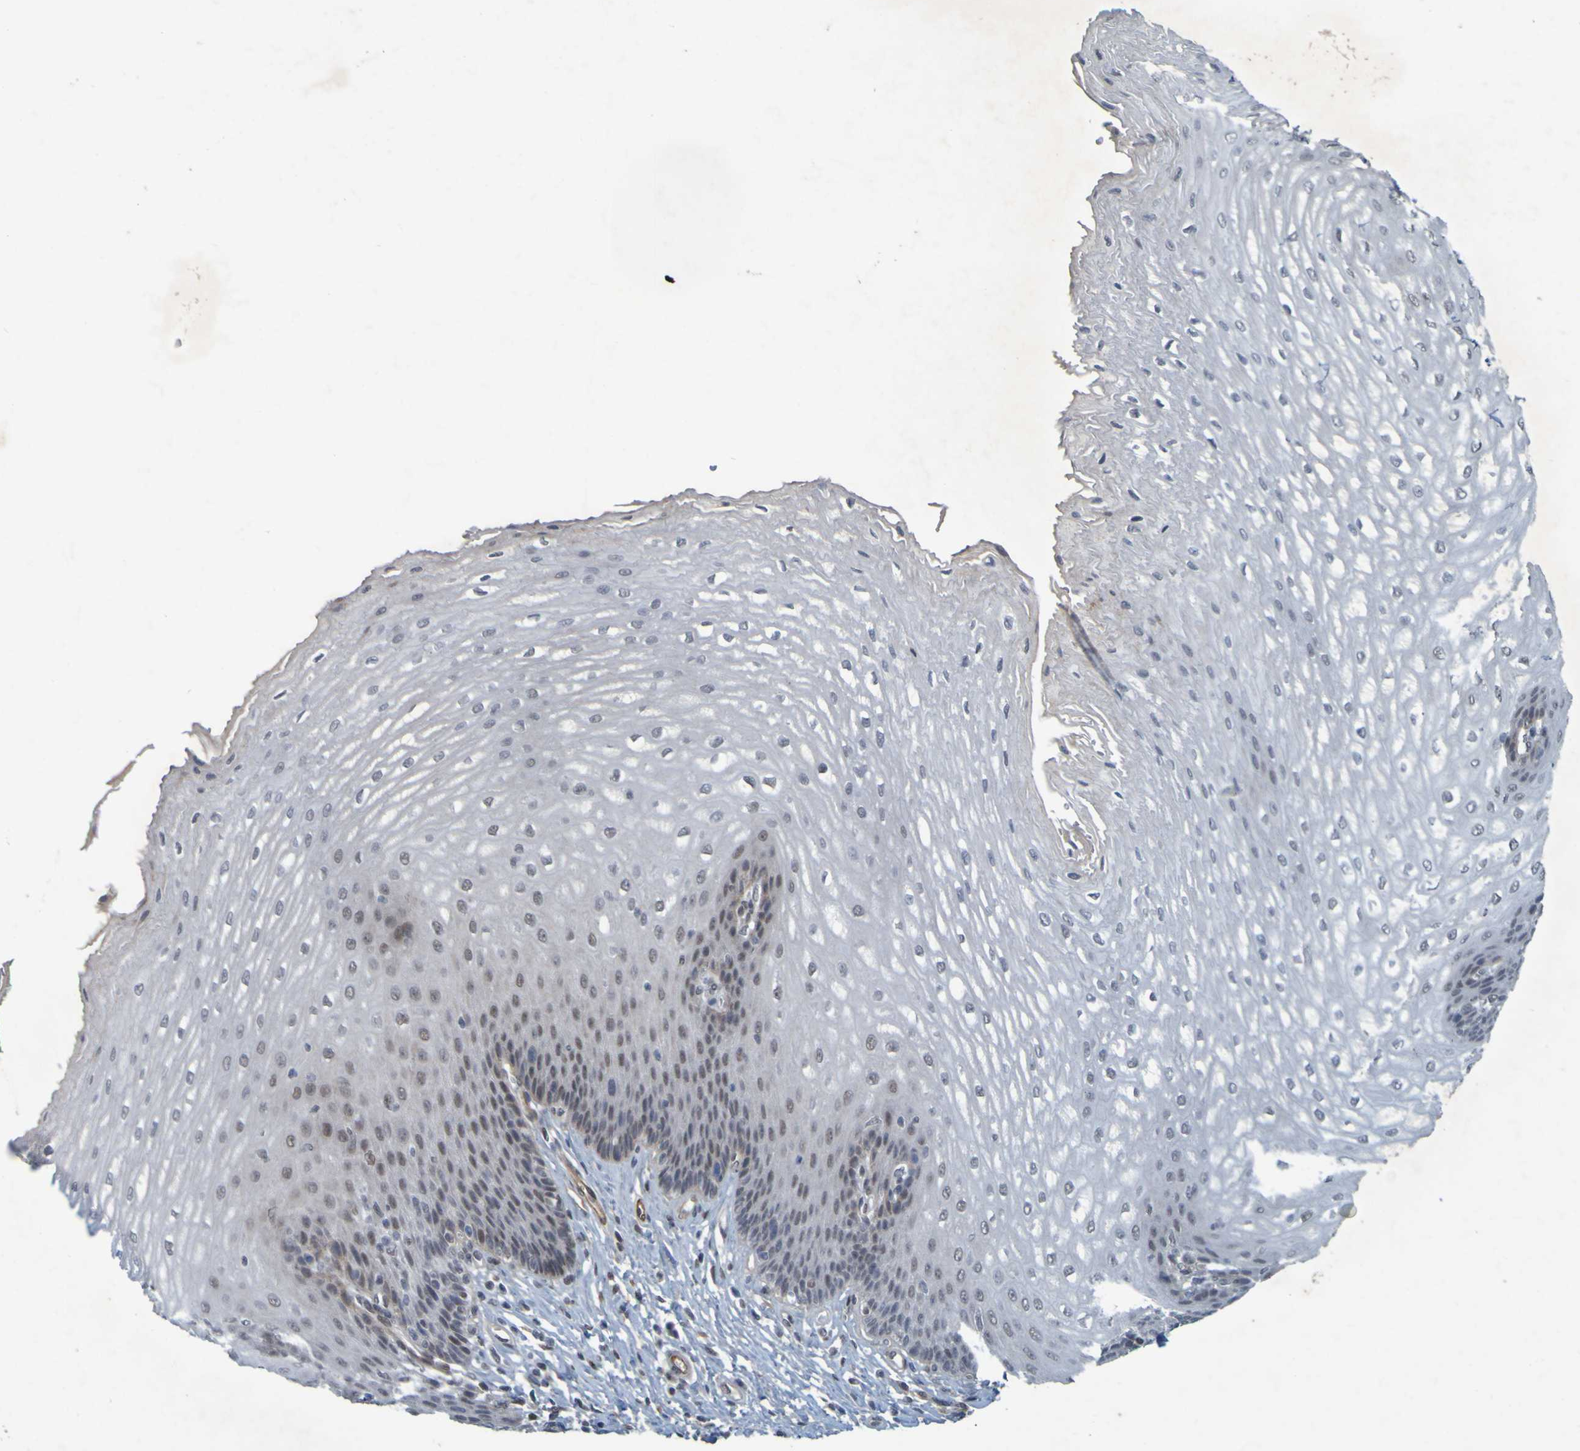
{"staining": {"intensity": "weak", "quantity": "25%-75%", "location": "cytoplasmic/membranous,nuclear"}, "tissue": "esophagus", "cell_type": "Squamous epithelial cells", "image_type": "normal", "snomed": [{"axis": "morphology", "description": "Normal tissue, NOS"}, {"axis": "topography", "description": "Esophagus"}], "caption": "Unremarkable esophagus exhibits weak cytoplasmic/membranous,nuclear expression in about 25%-75% of squamous epithelial cells.", "gene": "MCPH1", "patient": {"sex": "male", "age": 54}}